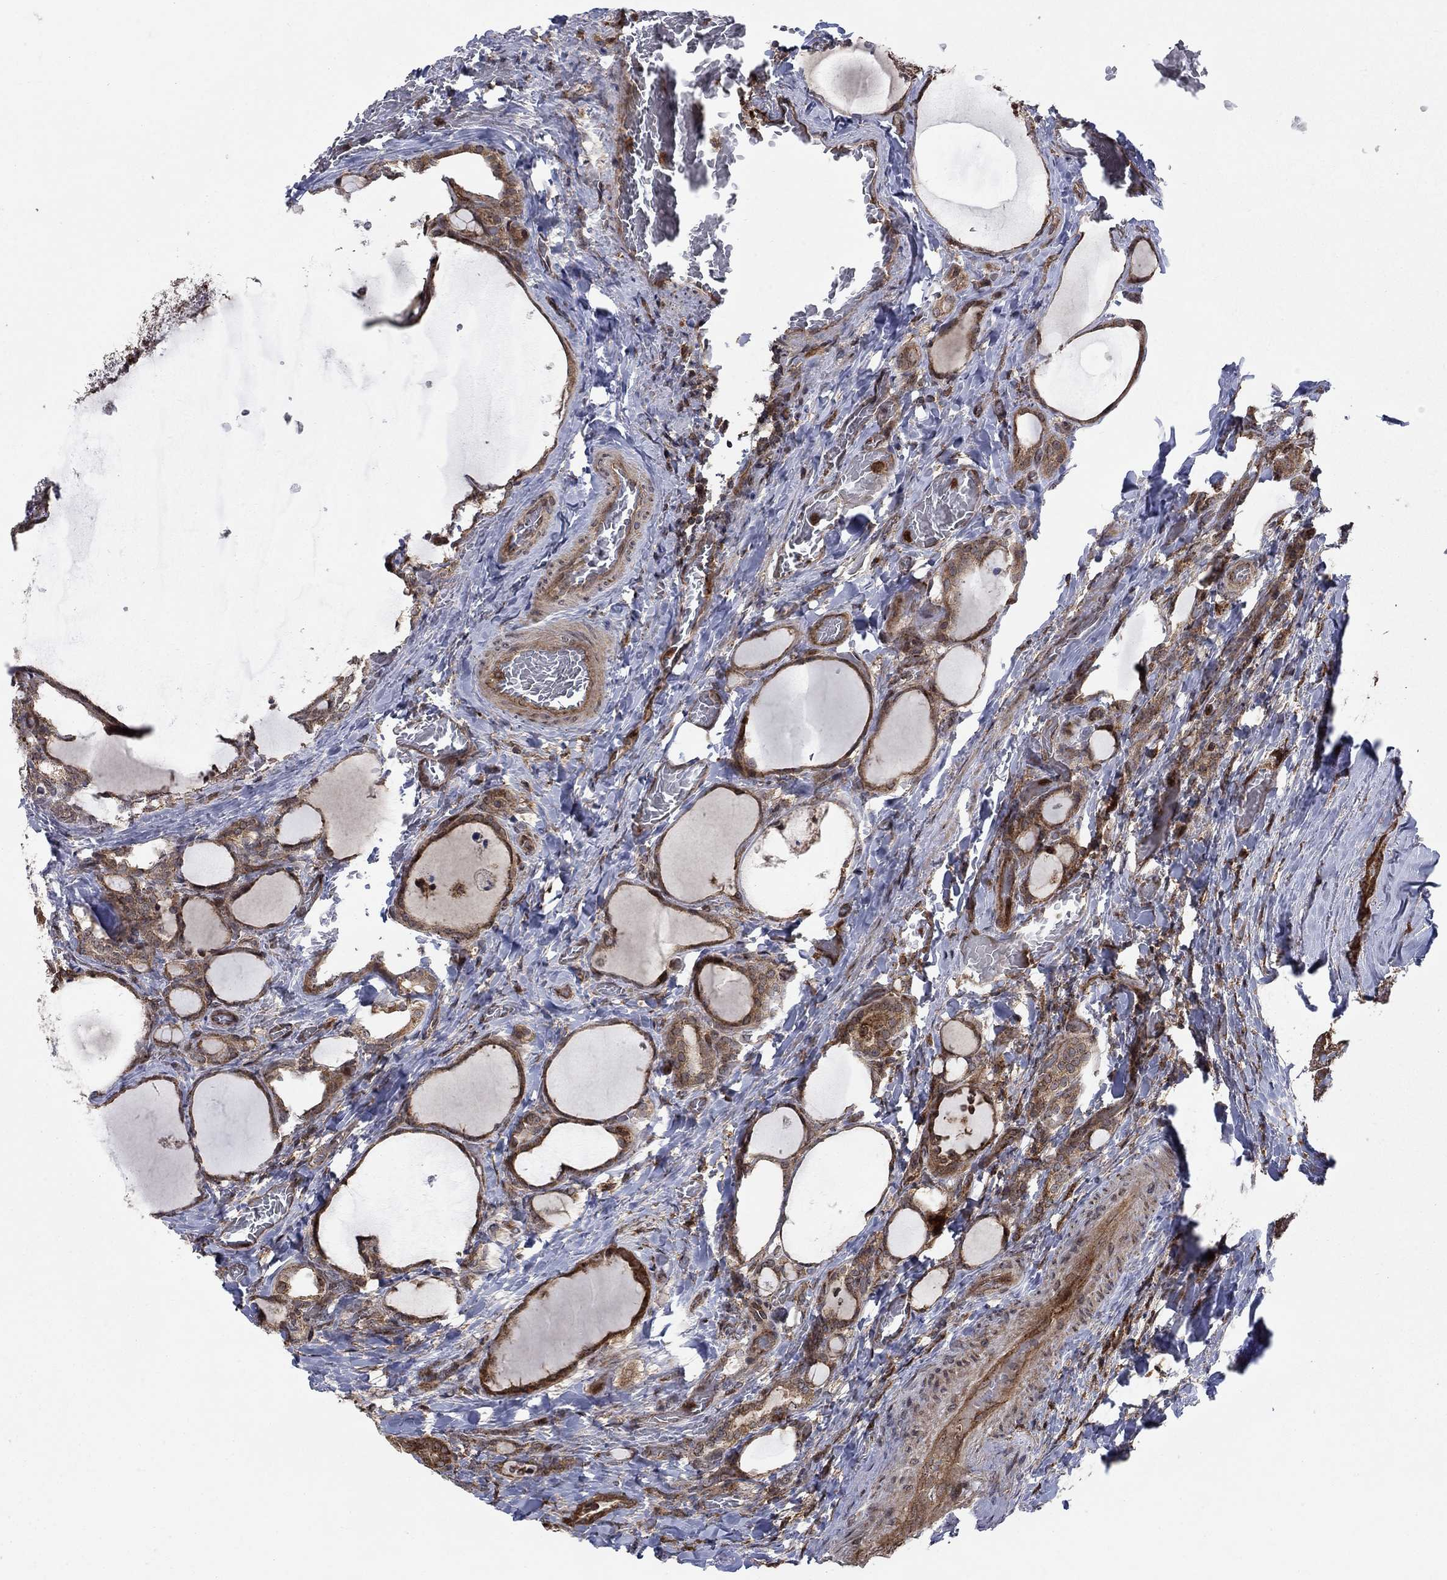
{"staining": {"intensity": "strong", "quantity": "25%-75%", "location": "cytoplasmic/membranous"}, "tissue": "thyroid cancer", "cell_type": "Tumor cells", "image_type": "cancer", "snomed": [{"axis": "morphology", "description": "Papillary adenocarcinoma, NOS"}, {"axis": "topography", "description": "Thyroid gland"}], "caption": "Brown immunohistochemical staining in human thyroid cancer exhibits strong cytoplasmic/membranous positivity in approximately 25%-75% of tumor cells.", "gene": "IFI35", "patient": {"sex": "female", "age": 39}}